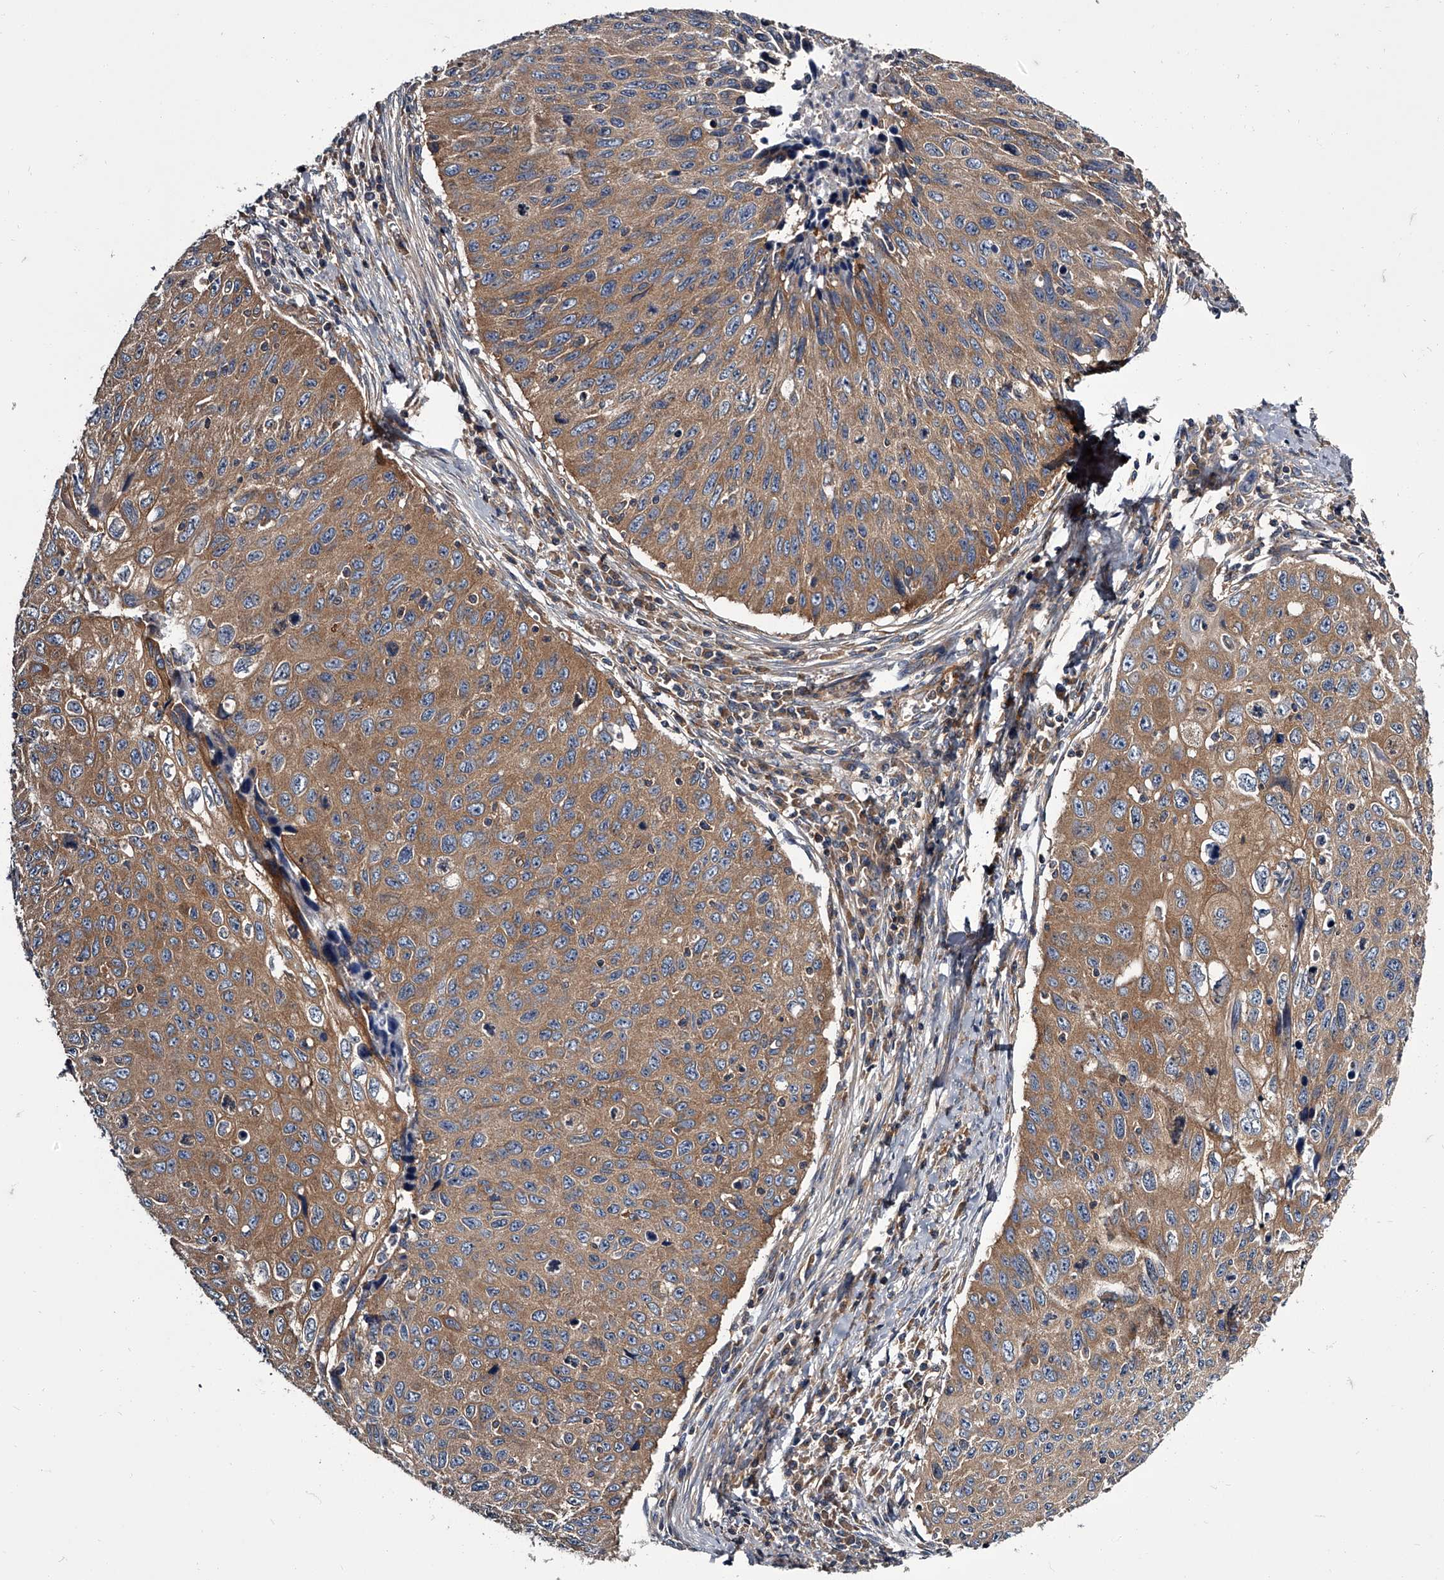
{"staining": {"intensity": "moderate", "quantity": ">75%", "location": "cytoplasmic/membranous"}, "tissue": "cervical cancer", "cell_type": "Tumor cells", "image_type": "cancer", "snomed": [{"axis": "morphology", "description": "Squamous cell carcinoma, NOS"}, {"axis": "topography", "description": "Cervix"}], "caption": "Immunohistochemical staining of cervical cancer shows medium levels of moderate cytoplasmic/membranous protein expression in approximately >75% of tumor cells.", "gene": "GAPVD1", "patient": {"sex": "female", "age": 53}}